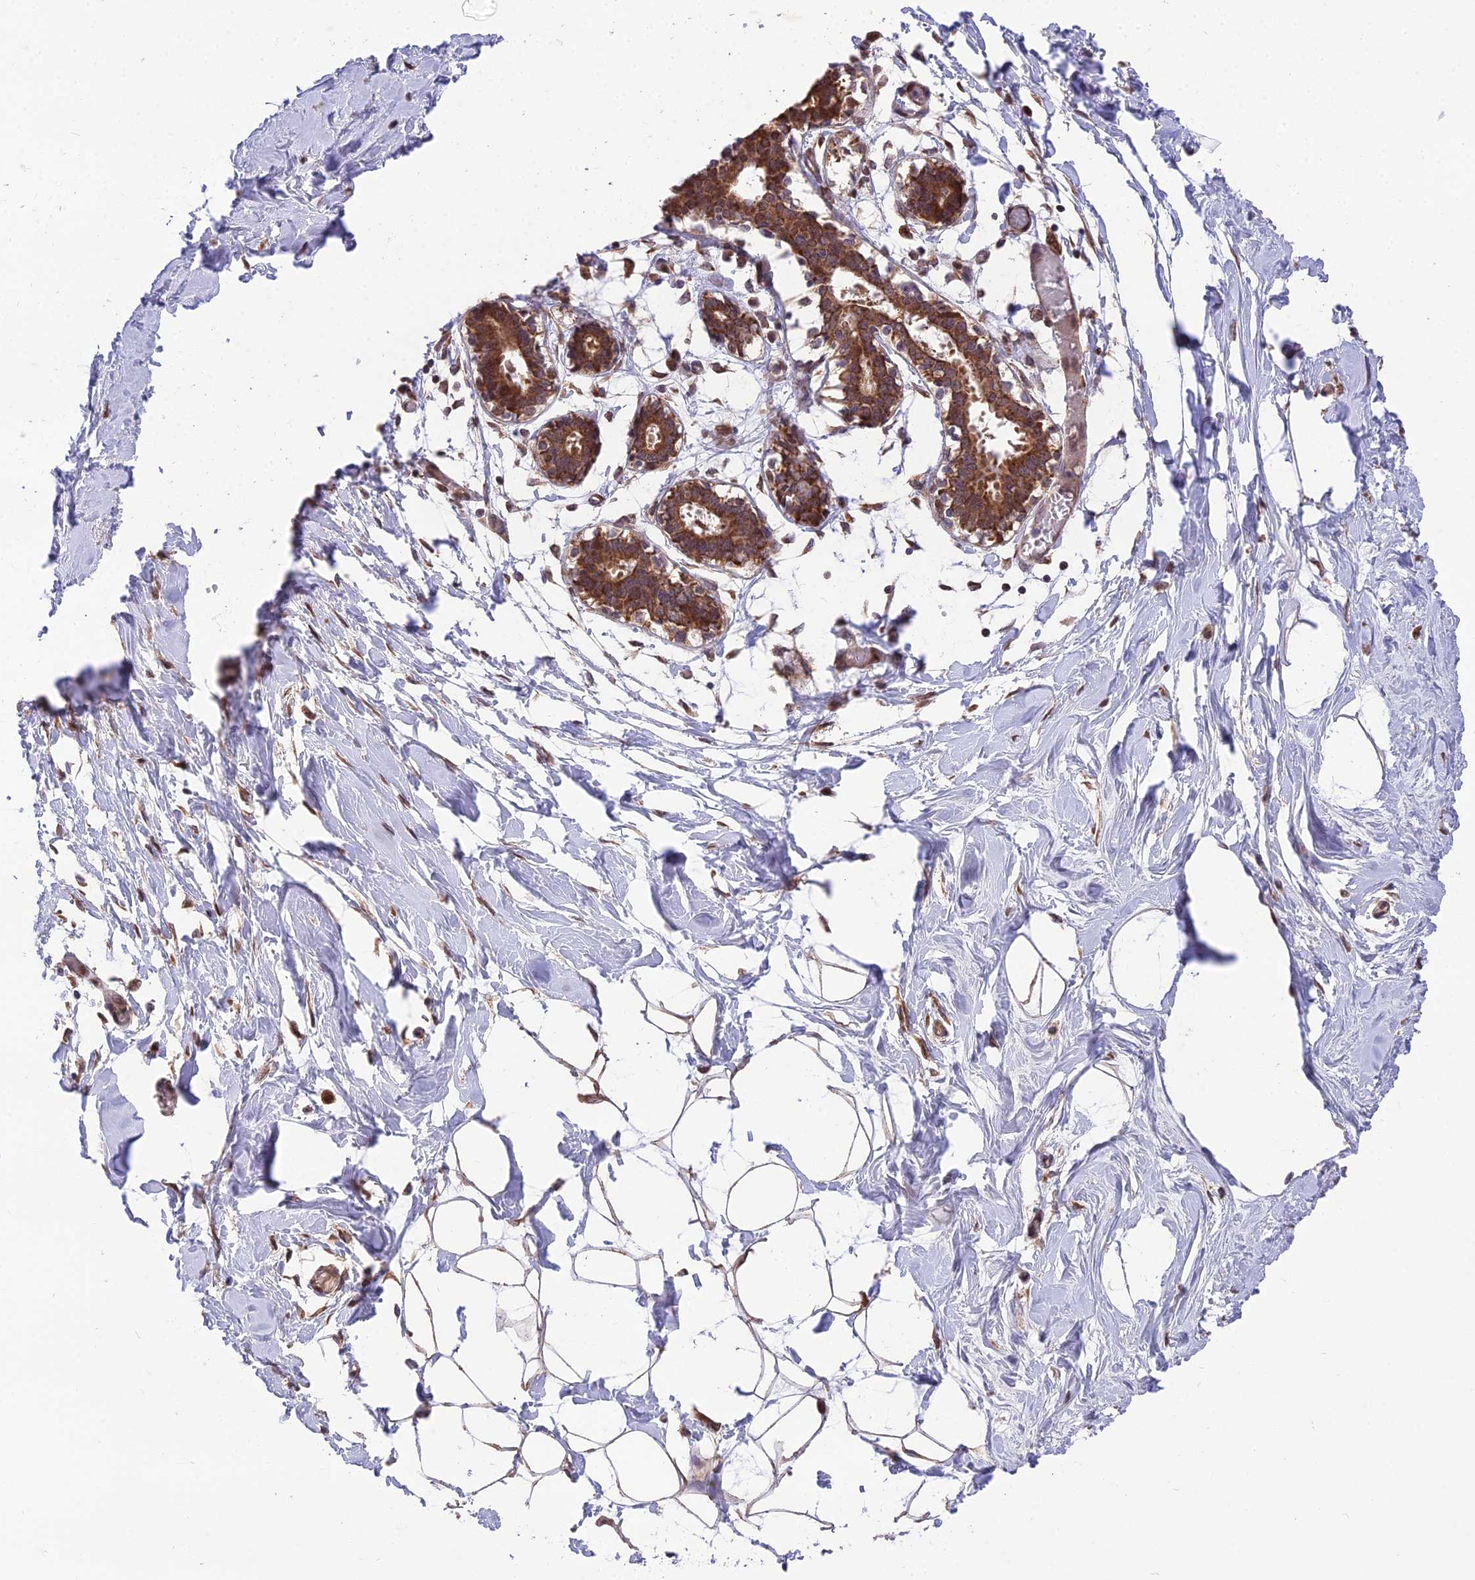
{"staining": {"intensity": "weak", "quantity": ">75%", "location": "cytoplasmic/membranous,nuclear"}, "tissue": "breast", "cell_type": "Adipocytes", "image_type": "normal", "snomed": [{"axis": "morphology", "description": "Normal tissue, NOS"}, {"axis": "topography", "description": "Breast"}], "caption": "This is a micrograph of IHC staining of benign breast, which shows weak positivity in the cytoplasmic/membranous,nuclear of adipocytes.", "gene": "CYP2R1", "patient": {"sex": "female", "age": 27}}